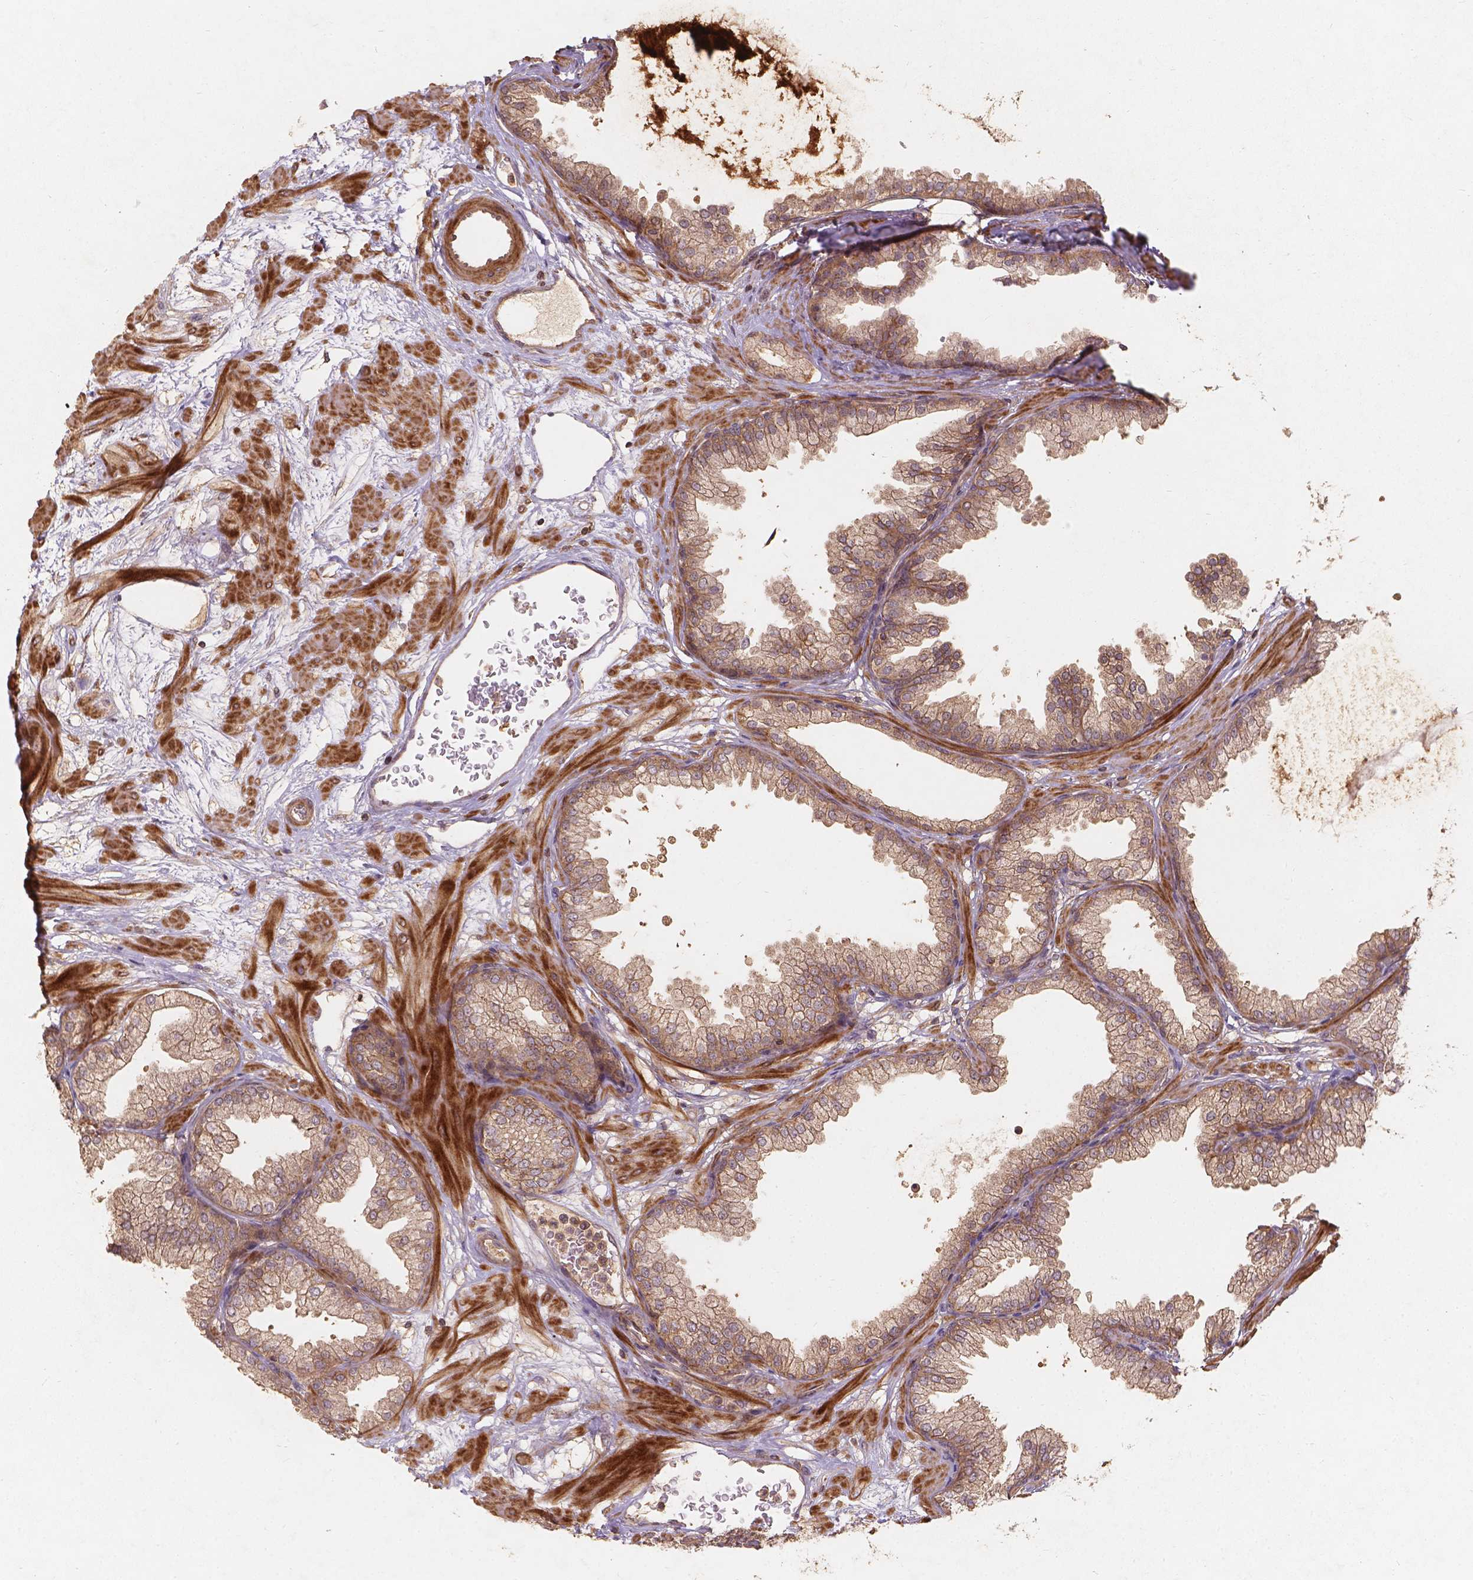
{"staining": {"intensity": "moderate", "quantity": ">75%", "location": "cytoplasmic/membranous"}, "tissue": "prostate", "cell_type": "Glandular cells", "image_type": "normal", "snomed": [{"axis": "morphology", "description": "Normal tissue, NOS"}, {"axis": "topography", "description": "Prostate"}], "caption": "DAB immunohistochemical staining of normal prostate reveals moderate cytoplasmic/membranous protein positivity in about >75% of glandular cells. (Stains: DAB (3,3'-diaminobenzidine) in brown, nuclei in blue, Microscopy: brightfield microscopy at high magnification).", "gene": "XPR1", "patient": {"sex": "male", "age": 37}}